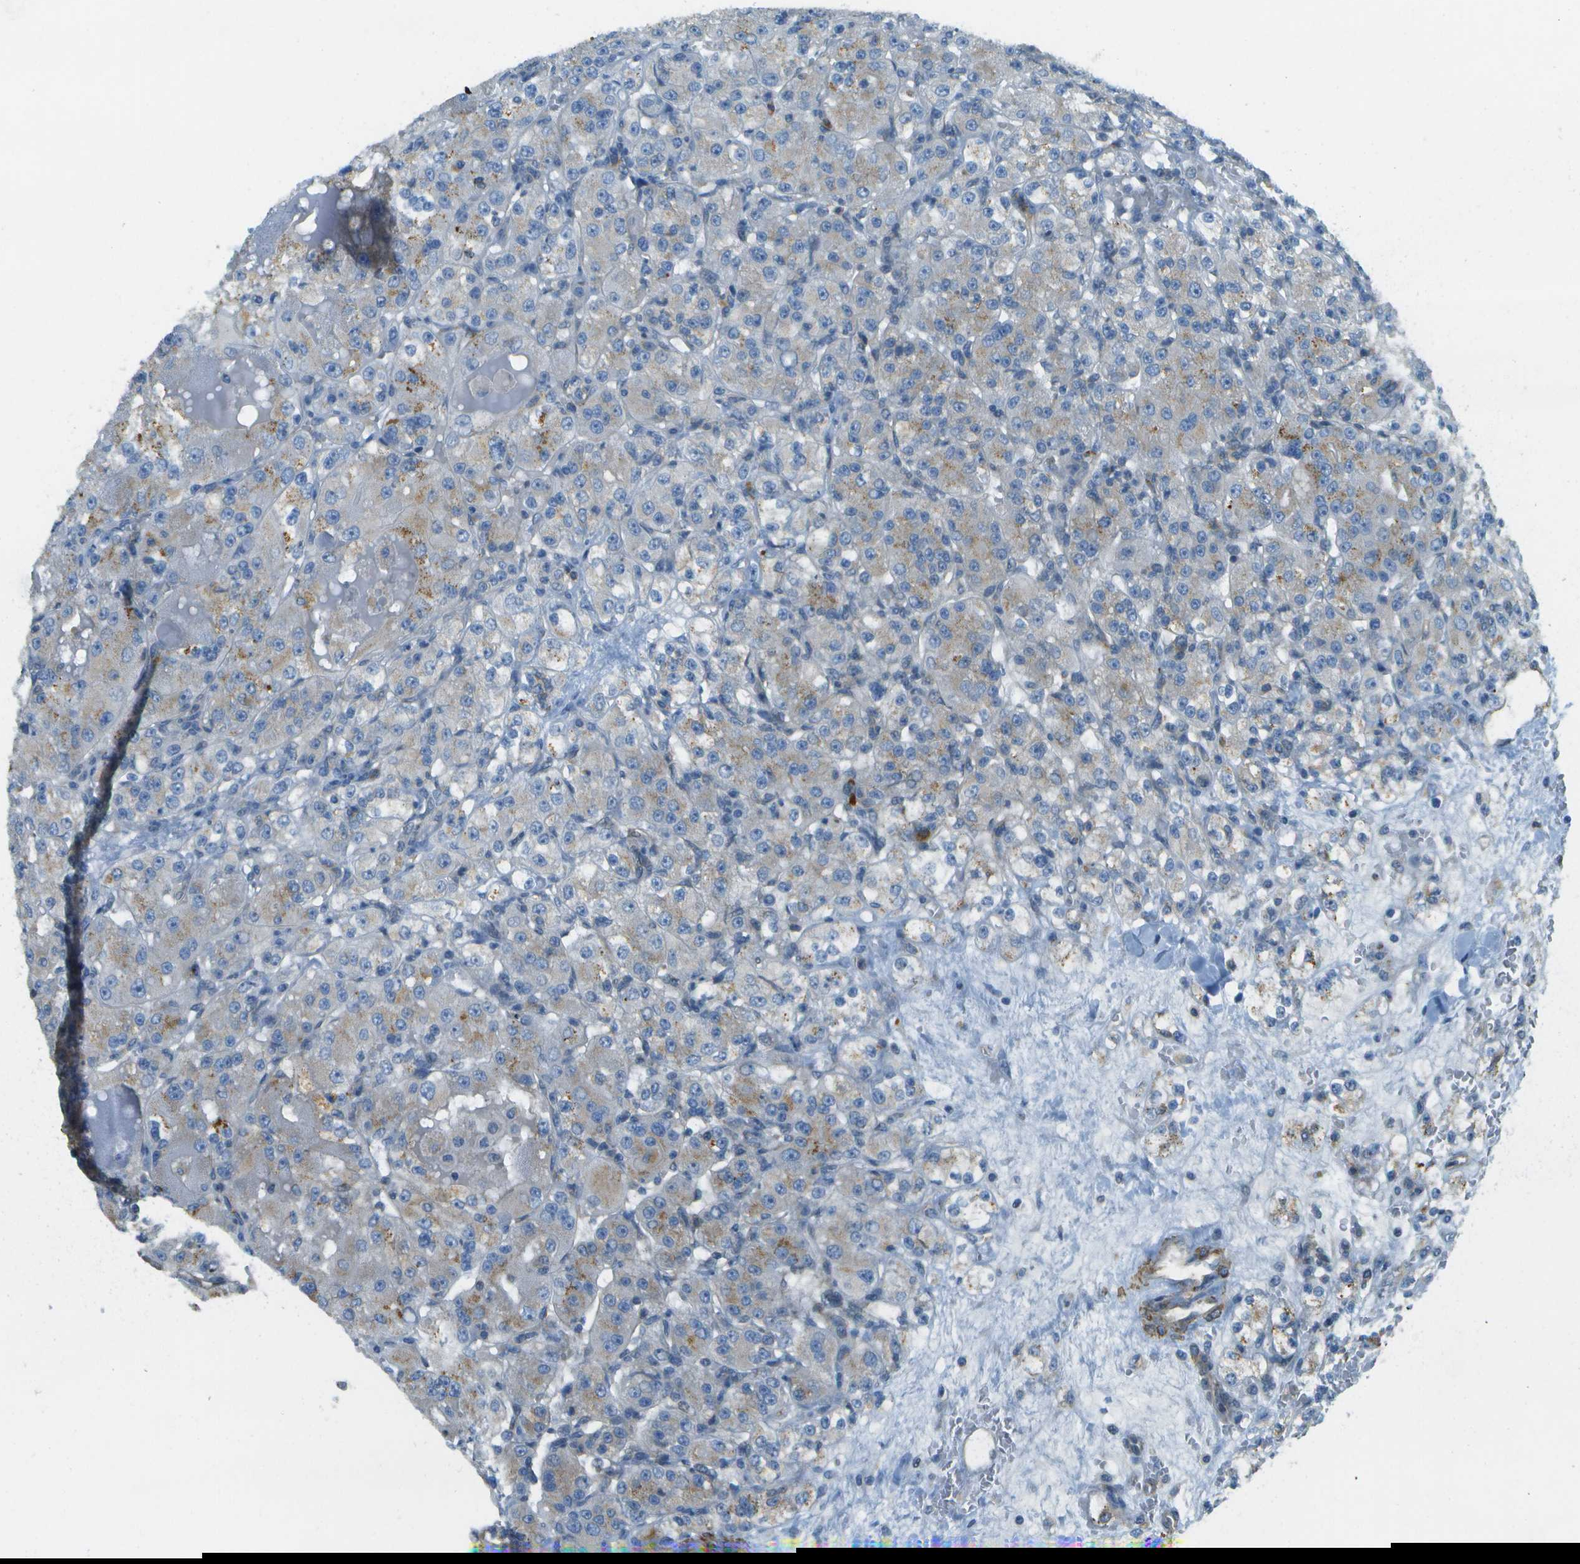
{"staining": {"intensity": "weak", "quantity": "25%-75%", "location": "cytoplasmic/membranous"}, "tissue": "renal cancer", "cell_type": "Tumor cells", "image_type": "cancer", "snomed": [{"axis": "morphology", "description": "Normal tissue, NOS"}, {"axis": "morphology", "description": "Adenocarcinoma, NOS"}, {"axis": "topography", "description": "Kidney"}], "caption": "Renal cancer stained with IHC reveals weak cytoplasmic/membranous expression in about 25%-75% of tumor cells.", "gene": "MYH11", "patient": {"sex": "male", "age": 61}}